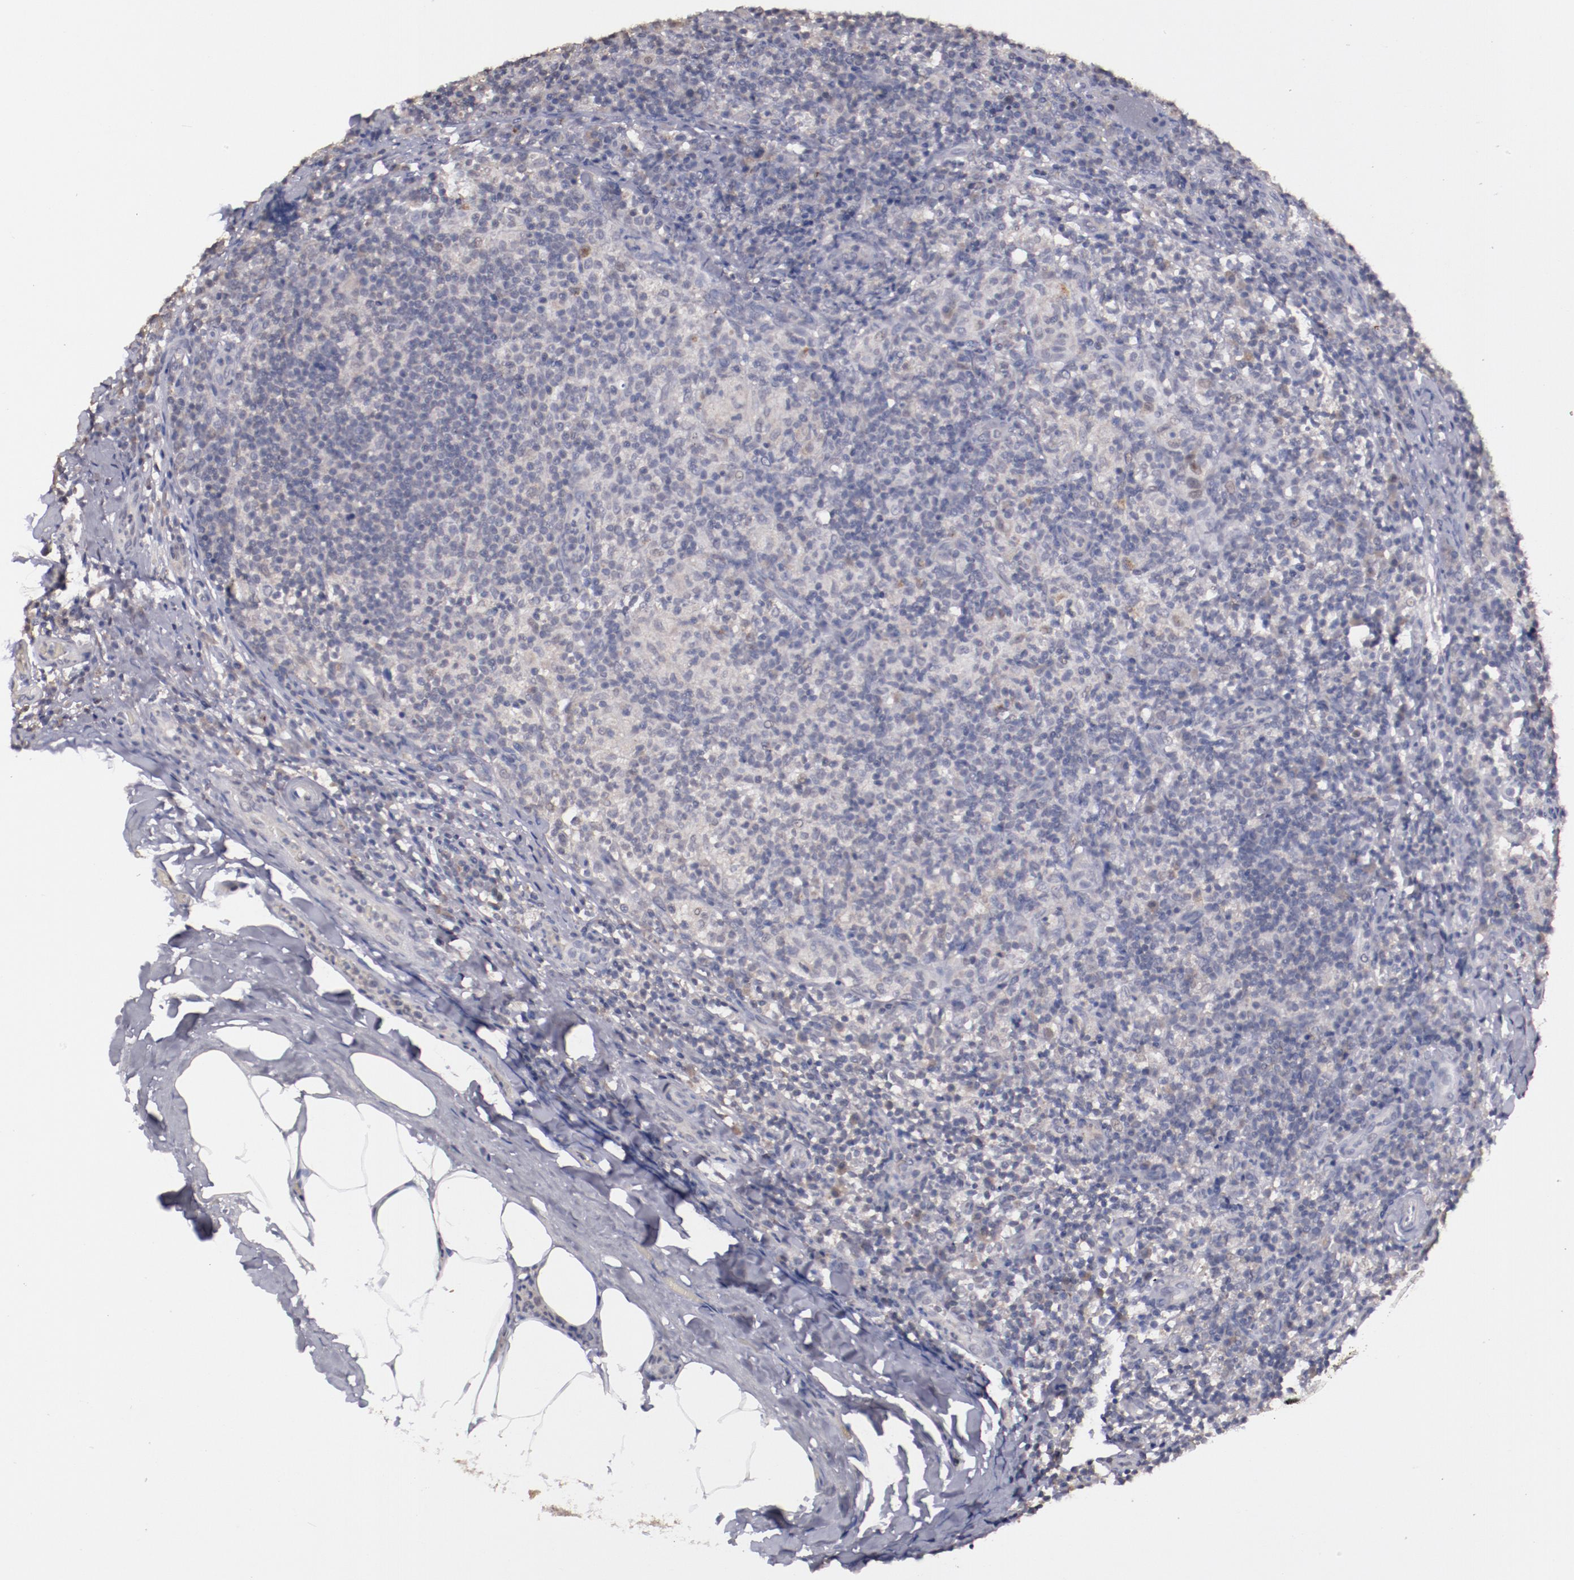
{"staining": {"intensity": "weak", "quantity": "<25%", "location": "cytoplasmic/membranous"}, "tissue": "lymph node", "cell_type": "Germinal center cells", "image_type": "normal", "snomed": [{"axis": "morphology", "description": "Normal tissue, NOS"}, {"axis": "morphology", "description": "Inflammation, NOS"}, {"axis": "topography", "description": "Lymph node"}], "caption": "Immunohistochemistry (IHC) histopathology image of unremarkable lymph node: human lymph node stained with DAB (3,3'-diaminobenzidine) displays no significant protein positivity in germinal center cells.", "gene": "NRXN3", "patient": {"sex": "male", "age": 46}}